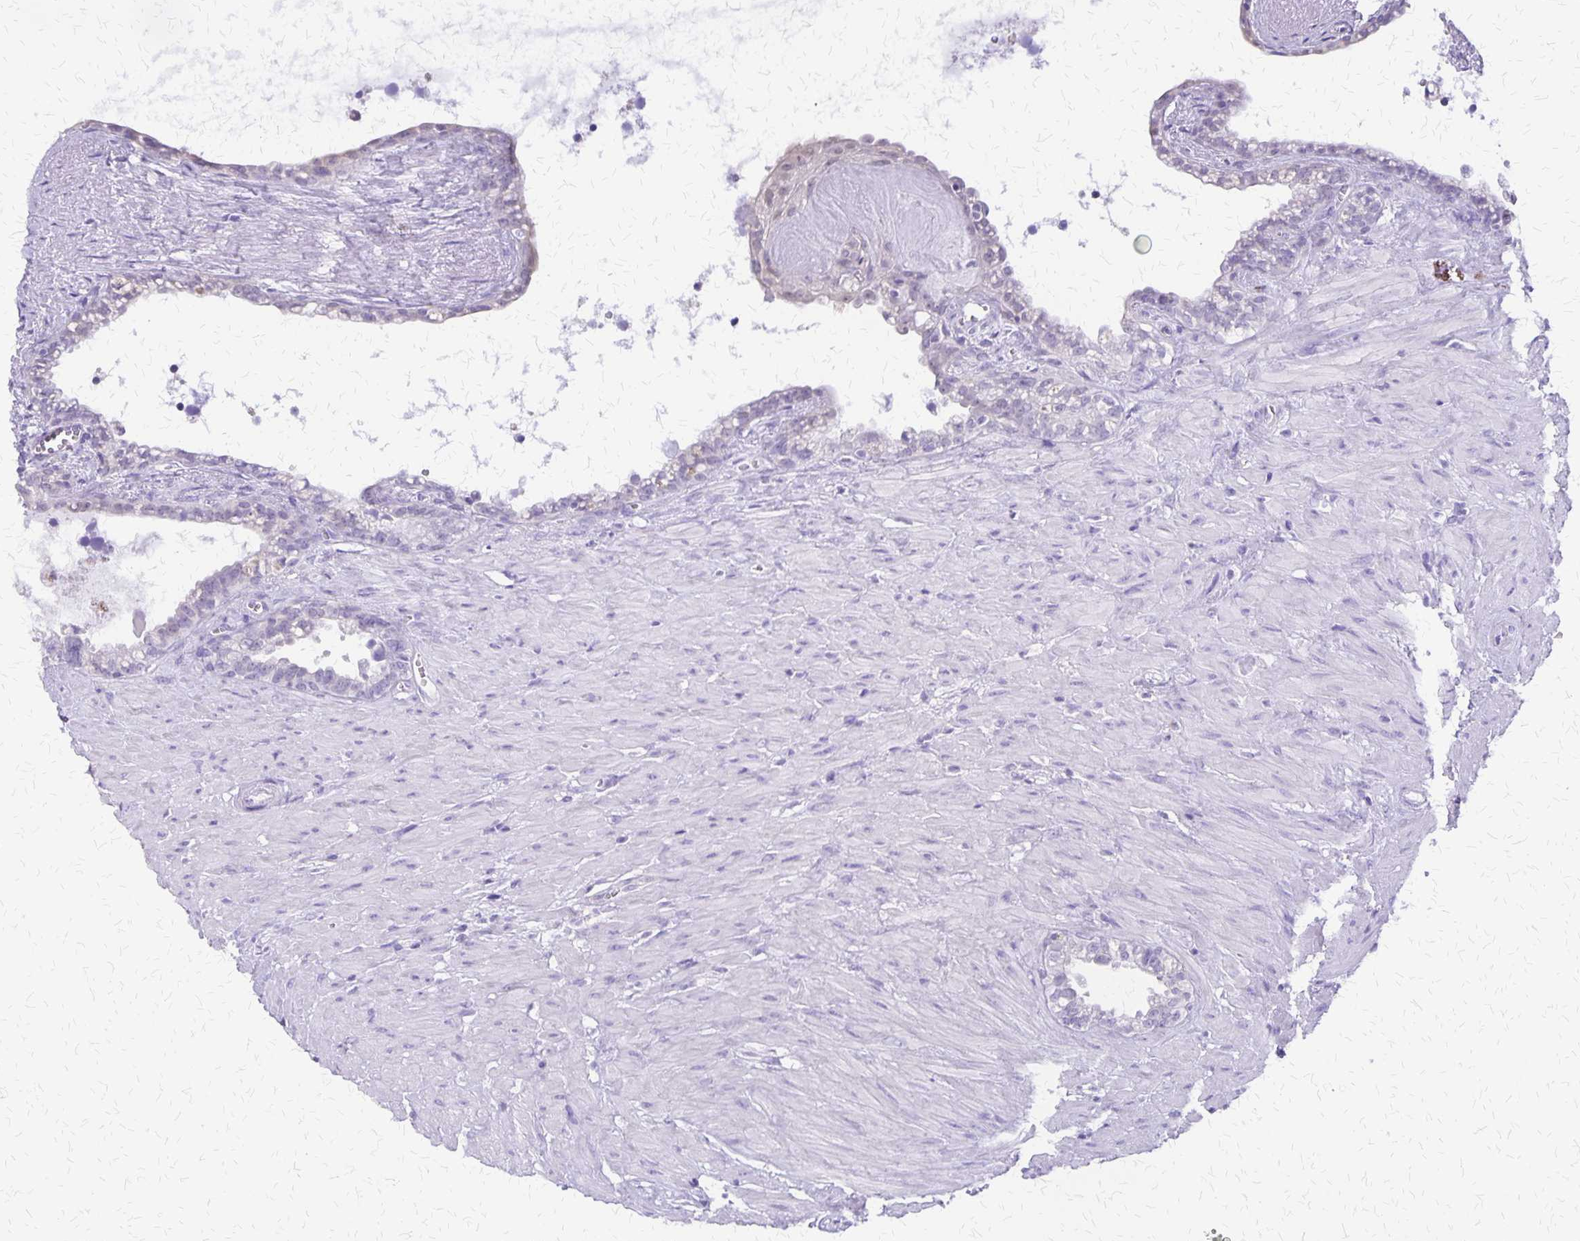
{"staining": {"intensity": "weak", "quantity": "<25%", "location": "cytoplasmic/membranous"}, "tissue": "seminal vesicle", "cell_type": "Glandular cells", "image_type": "normal", "snomed": [{"axis": "morphology", "description": "Normal tissue, NOS"}, {"axis": "topography", "description": "Seminal veicle"}], "caption": "Immunohistochemical staining of unremarkable seminal vesicle exhibits no significant expression in glandular cells.", "gene": "SI", "patient": {"sex": "male", "age": 76}}